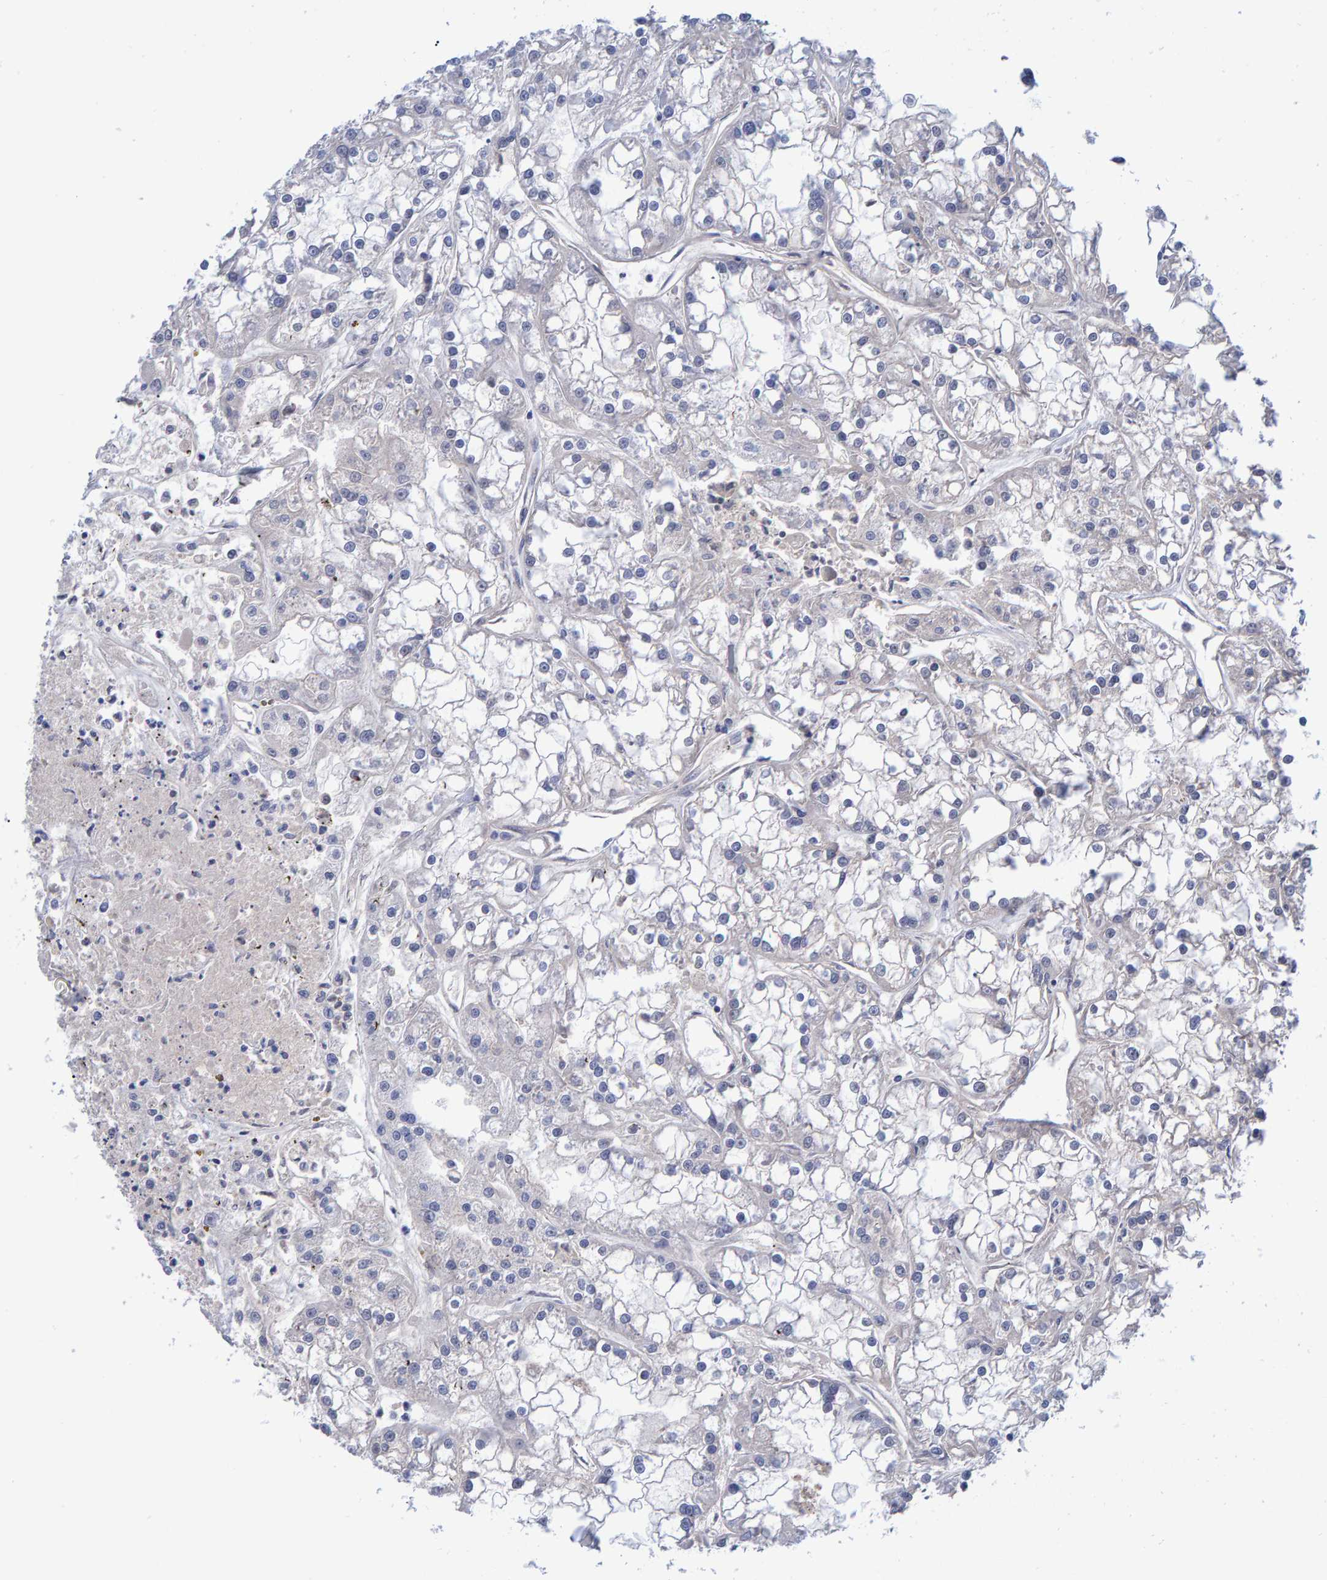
{"staining": {"intensity": "negative", "quantity": "none", "location": "none"}, "tissue": "renal cancer", "cell_type": "Tumor cells", "image_type": "cancer", "snomed": [{"axis": "morphology", "description": "Adenocarcinoma, NOS"}, {"axis": "topography", "description": "Kidney"}], "caption": "IHC image of neoplastic tissue: human adenocarcinoma (renal) stained with DAB demonstrates no significant protein positivity in tumor cells.", "gene": "EFR3A", "patient": {"sex": "female", "age": 52}}